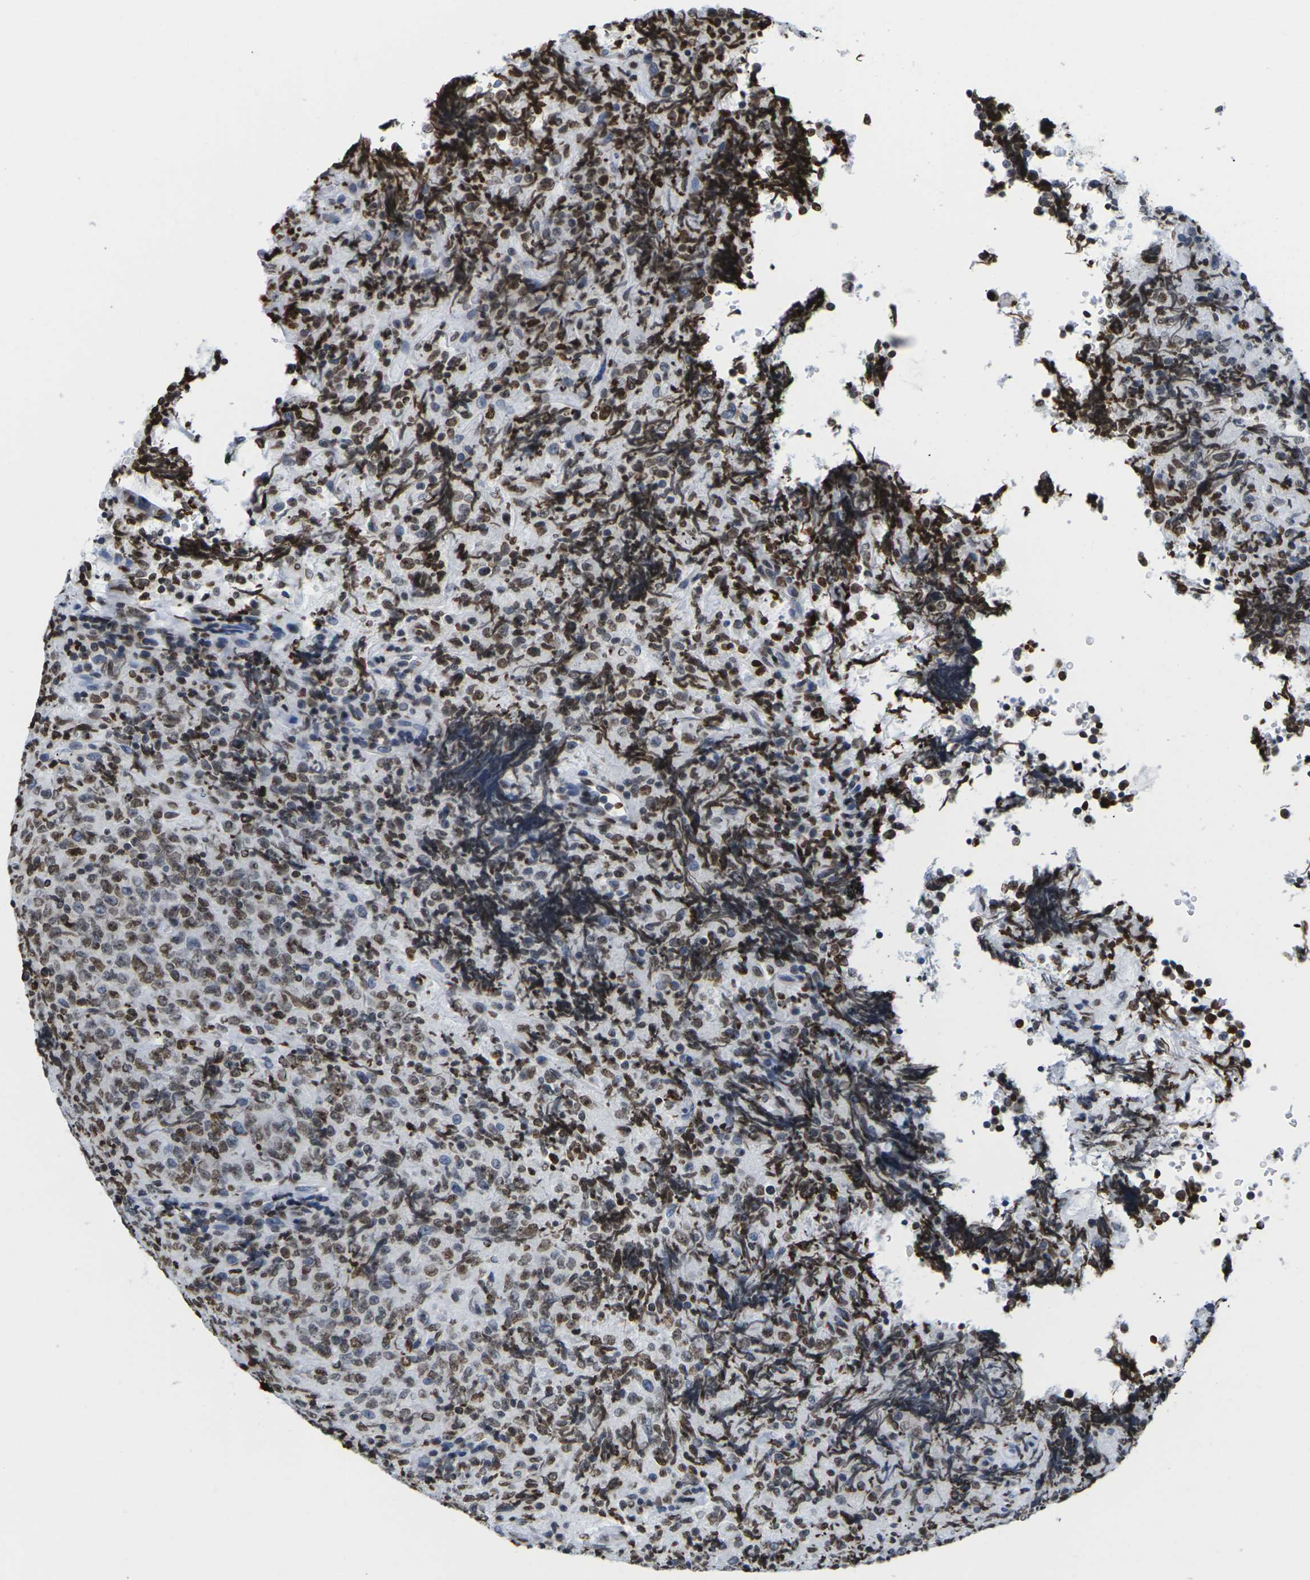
{"staining": {"intensity": "moderate", "quantity": ">75%", "location": "cytoplasmic/membranous,nuclear"}, "tissue": "lymphoma", "cell_type": "Tumor cells", "image_type": "cancer", "snomed": [{"axis": "morphology", "description": "Malignant lymphoma, non-Hodgkin's type, High grade"}, {"axis": "topography", "description": "Tonsil"}], "caption": "This is a photomicrograph of IHC staining of high-grade malignant lymphoma, non-Hodgkin's type, which shows moderate staining in the cytoplasmic/membranous and nuclear of tumor cells.", "gene": "H2AC21", "patient": {"sex": "female", "age": 36}}